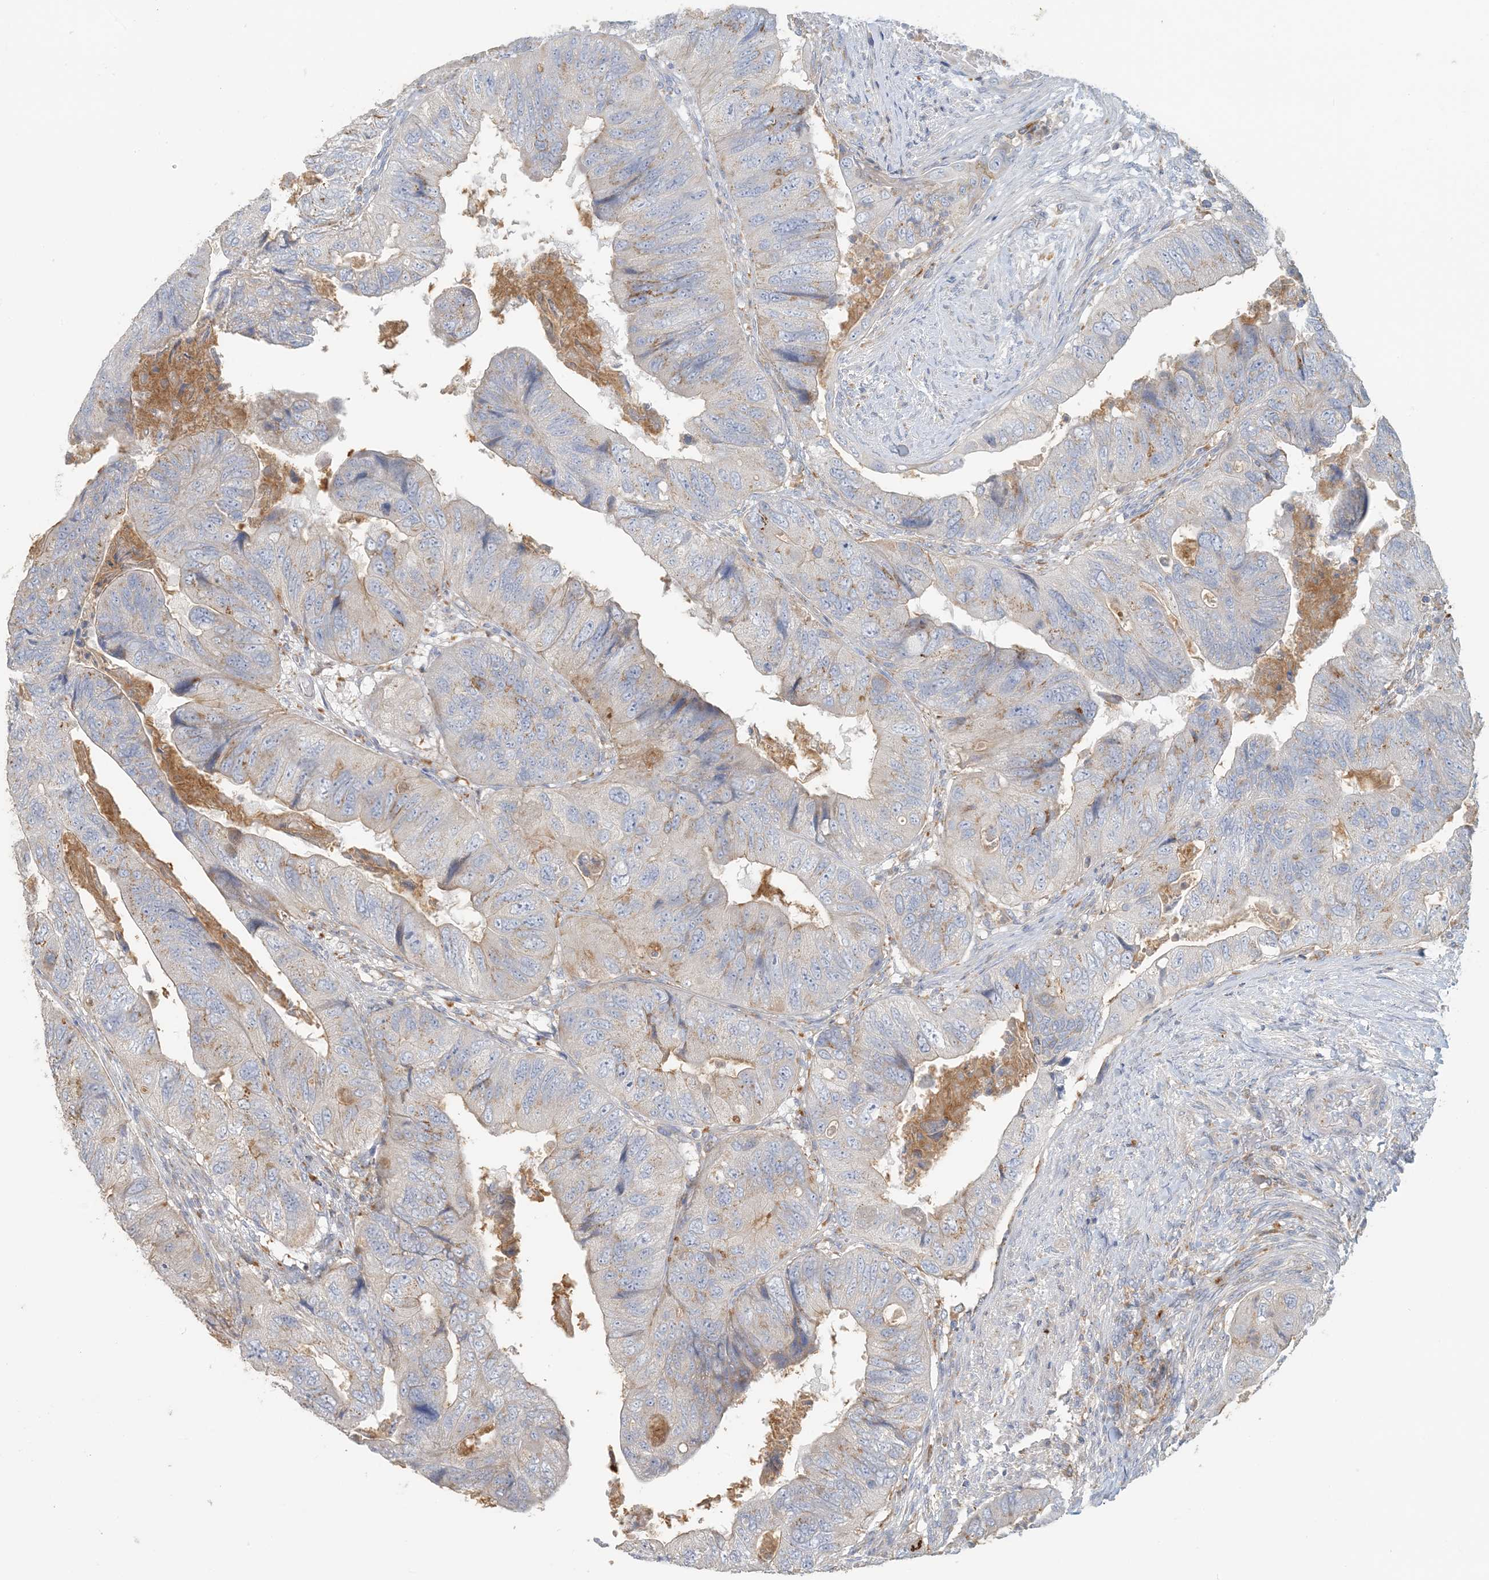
{"staining": {"intensity": "weak", "quantity": "<25%", "location": "cytoplasmic/membranous"}, "tissue": "colorectal cancer", "cell_type": "Tumor cells", "image_type": "cancer", "snomed": [{"axis": "morphology", "description": "Adenocarcinoma, NOS"}, {"axis": "topography", "description": "Rectum"}], "caption": "High power microscopy image of an immunohistochemistry (IHC) image of colorectal cancer, revealing no significant expression in tumor cells.", "gene": "SPPL2A", "patient": {"sex": "male", "age": 63}}